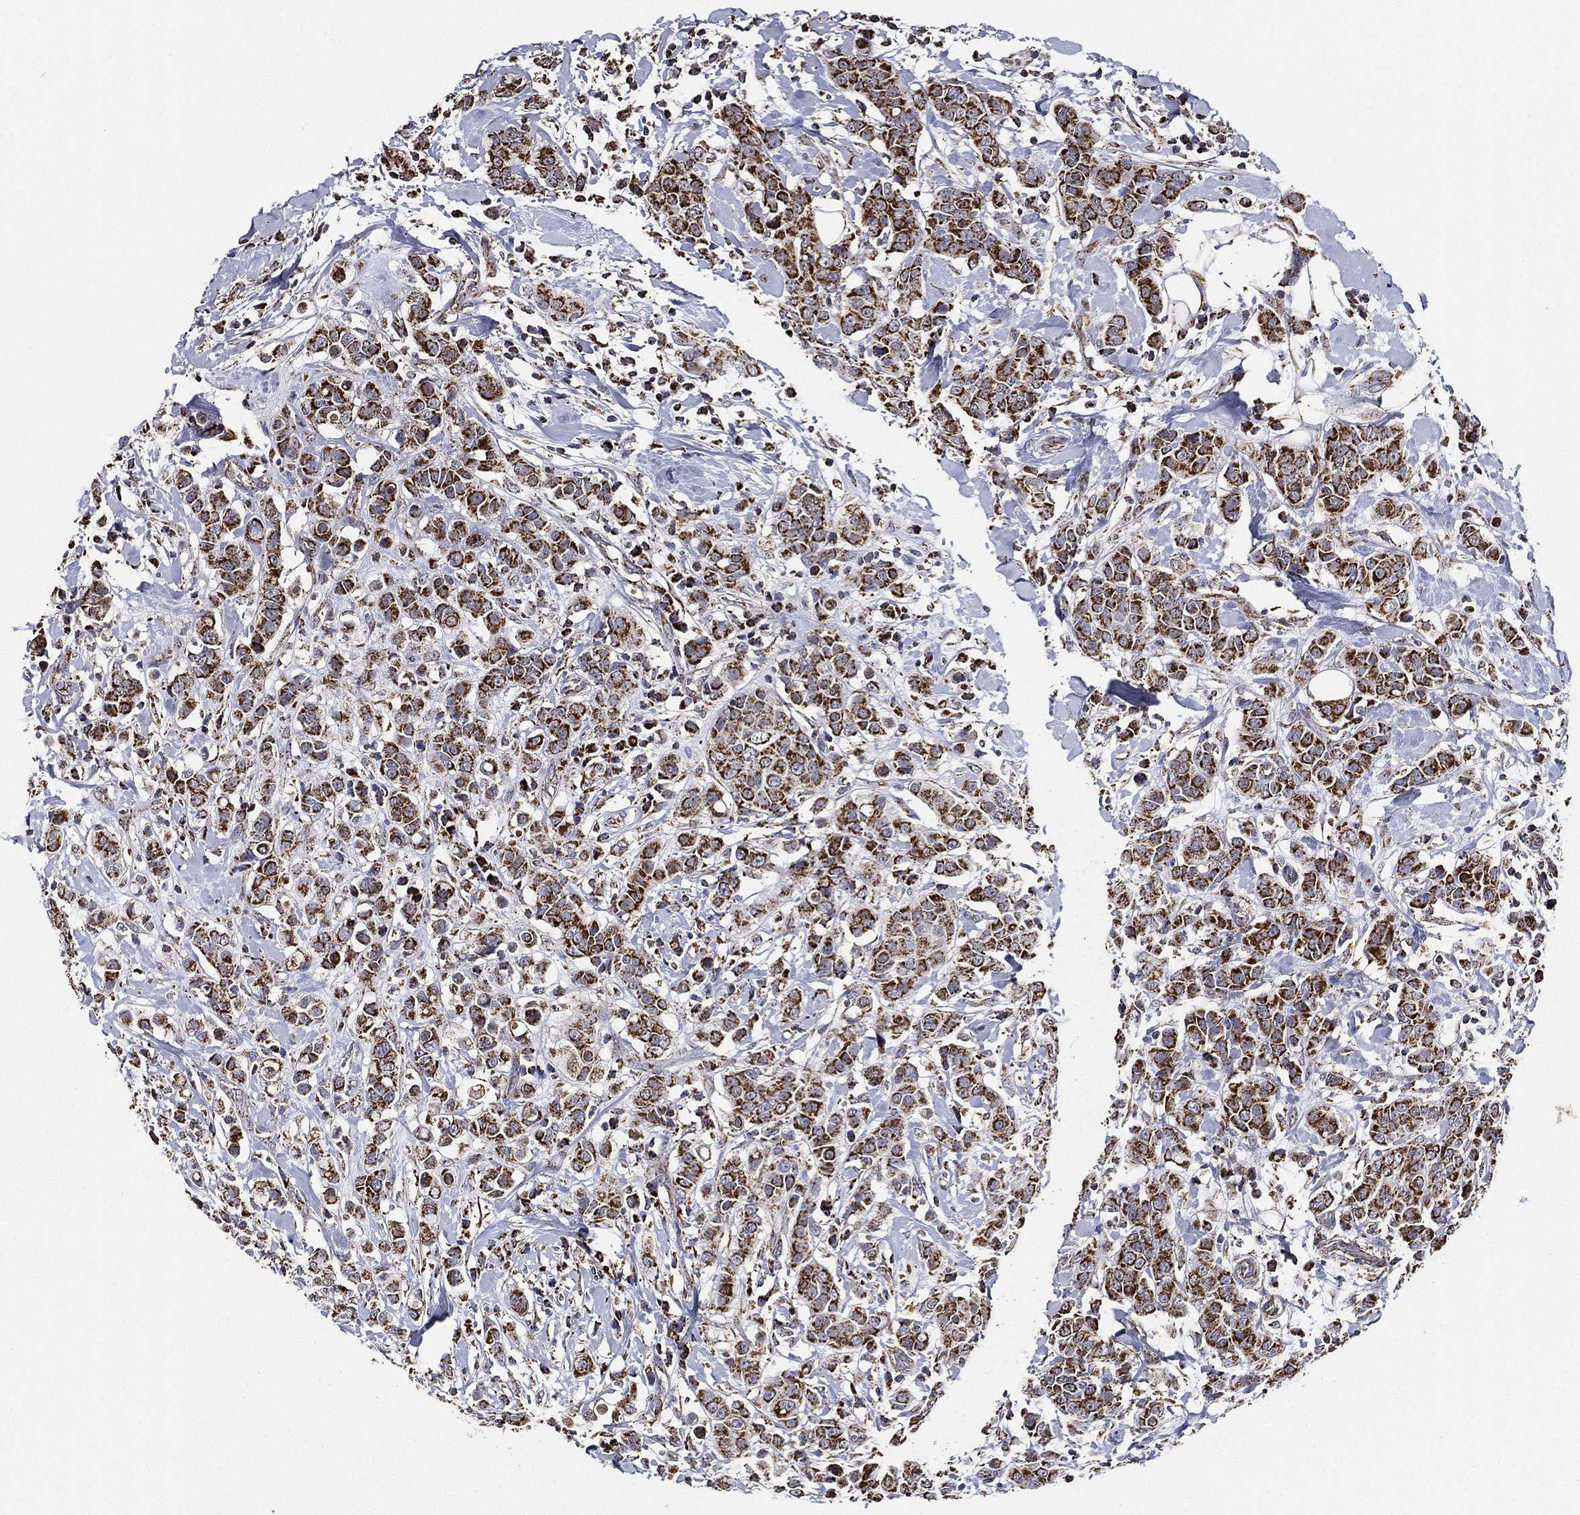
{"staining": {"intensity": "strong", "quantity": ">75%", "location": "cytoplasmic/membranous"}, "tissue": "breast cancer", "cell_type": "Tumor cells", "image_type": "cancer", "snomed": [{"axis": "morphology", "description": "Duct carcinoma"}, {"axis": "topography", "description": "Breast"}], "caption": "The micrograph shows immunohistochemical staining of infiltrating ductal carcinoma (breast). There is strong cytoplasmic/membranous staining is seen in approximately >75% of tumor cells. The protein is shown in brown color, while the nuclei are stained blue.", "gene": "NDUFAB1", "patient": {"sex": "female", "age": 27}}